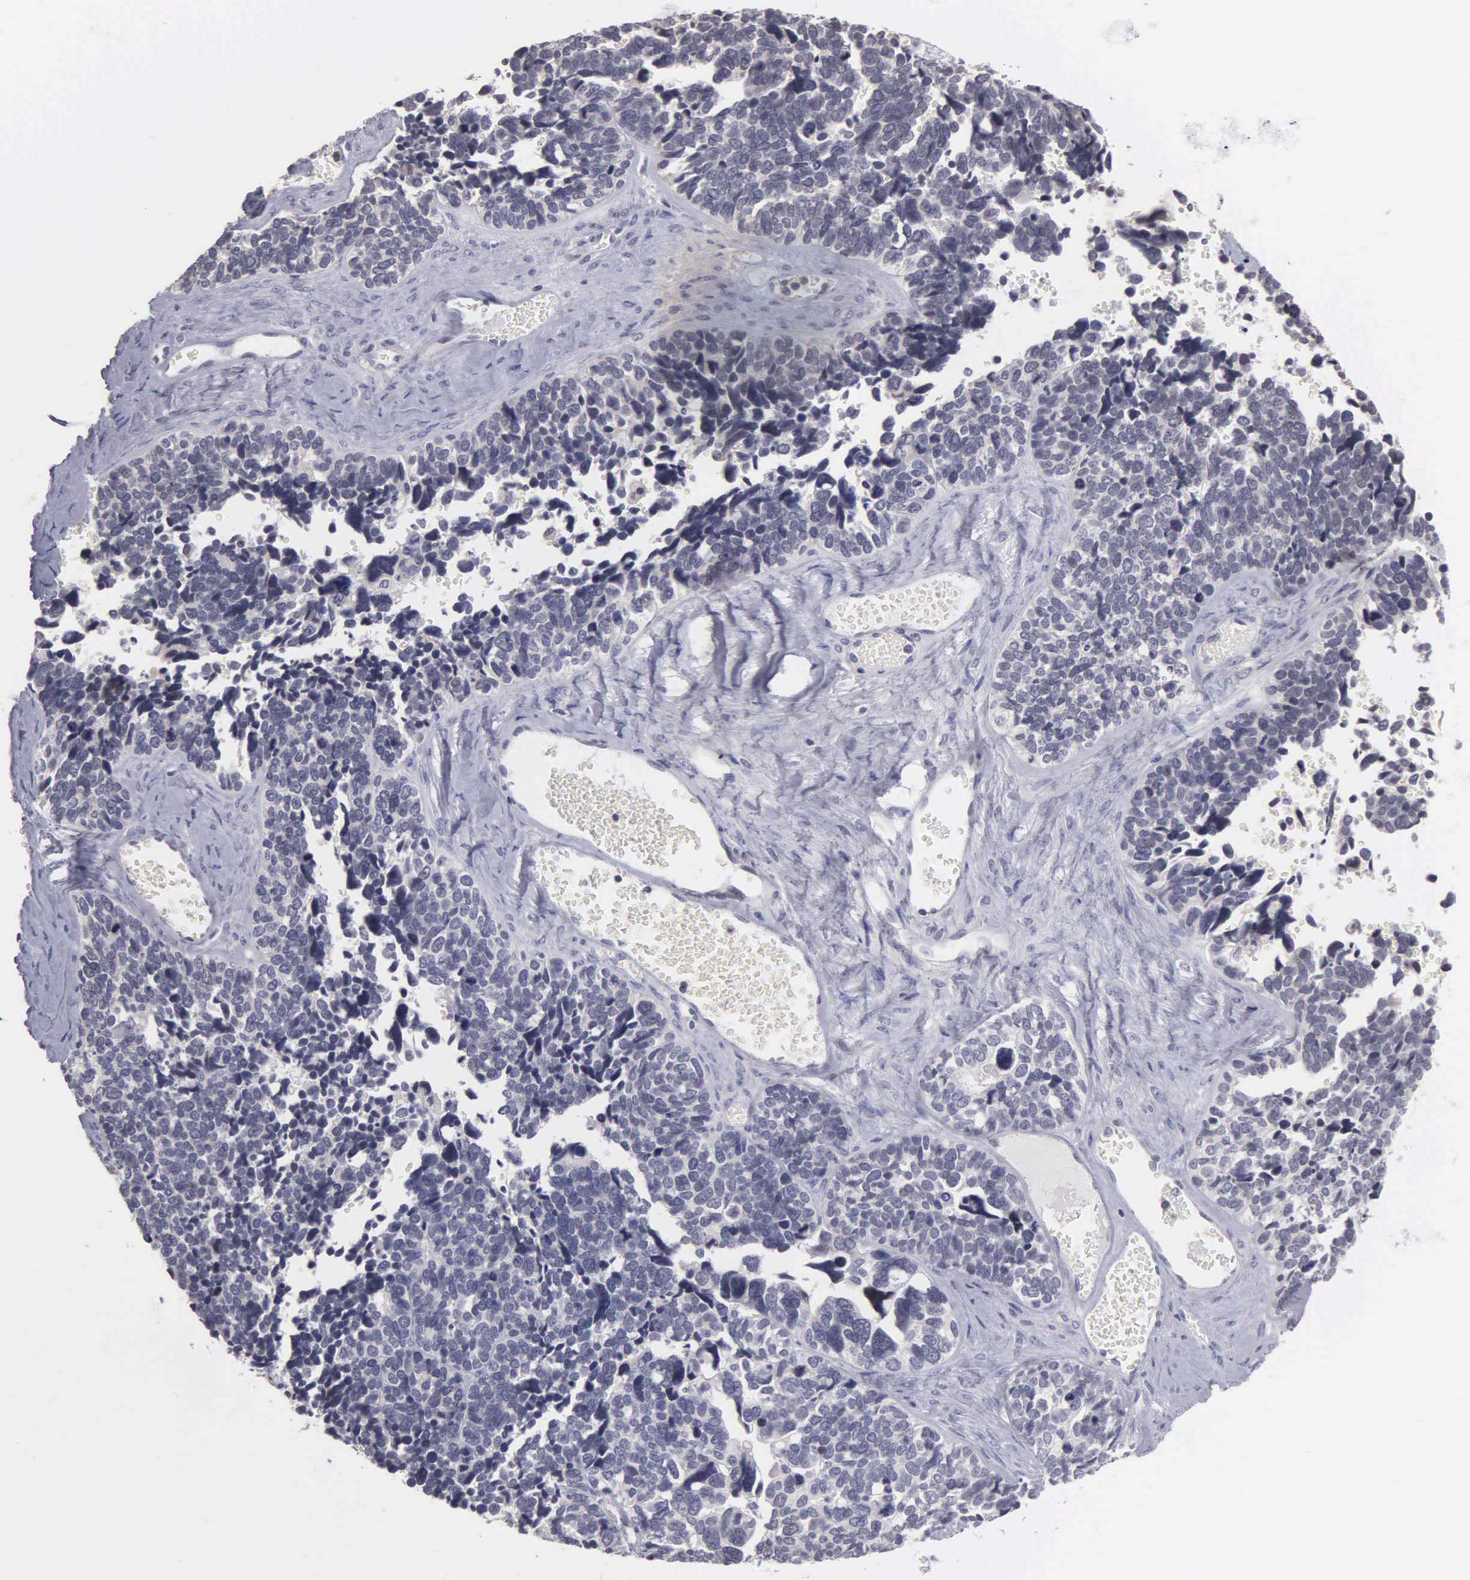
{"staining": {"intensity": "negative", "quantity": "none", "location": "none"}, "tissue": "ovarian cancer", "cell_type": "Tumor cells", "image_type": "cancer", "snomed": [{"axis": "morphology", "description": "Cystadenocarcinoma, serous, NOS"}, {"axis": "topography", "description": "Ovary"}], "caption": "There is no significant staining in tumor cells of ovarian serous cystadenocarcinoma. (Stains: DAB immunohistochemistry with hematoxylin counter stain, Microscopy: brightfield microscopy at high magnification).", "gene": "BRD1", "patient": {"sex": "female", "age": 77}}